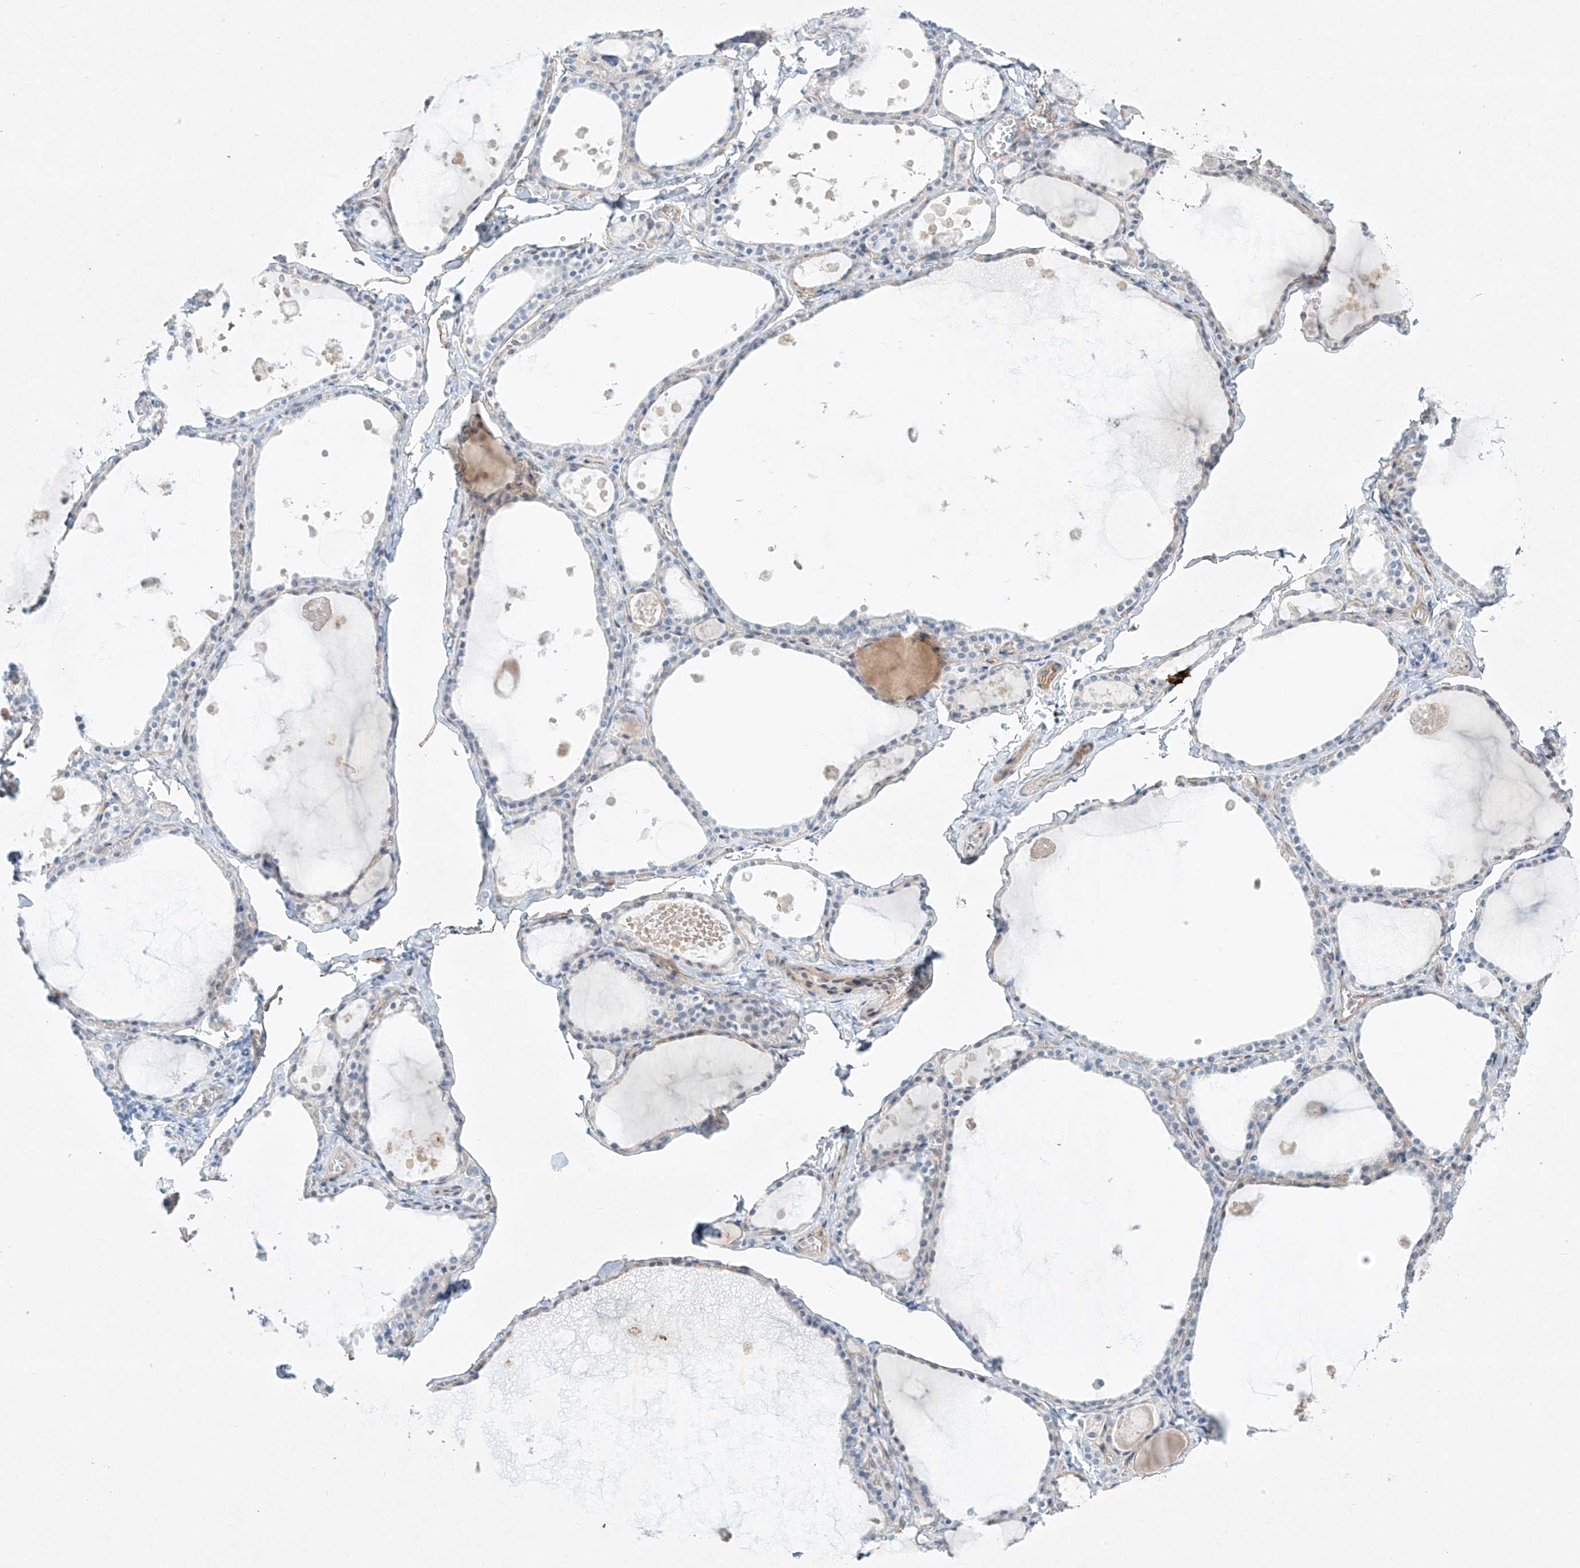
{"staining": {"intensity": "negative", "quantity": "none", "location": "none"}, "tissue": "thyroid gland", "cell_type": "Glandular cells", "image_type": "normal", "snomed": [{"axis": "morphology", "description": "Normal tissue, NOS"}, {"axis": "topography", "description": "Thyroid gland"}], "caption": "A histopathology image of thyroid gland stained for a protein reveals no brown staining in glandular cells. (DAB IHC visualized using brightfield microscopy, high magnification).", "gene": "REEP2", "patient": {"sex": "male", "age": 56}}